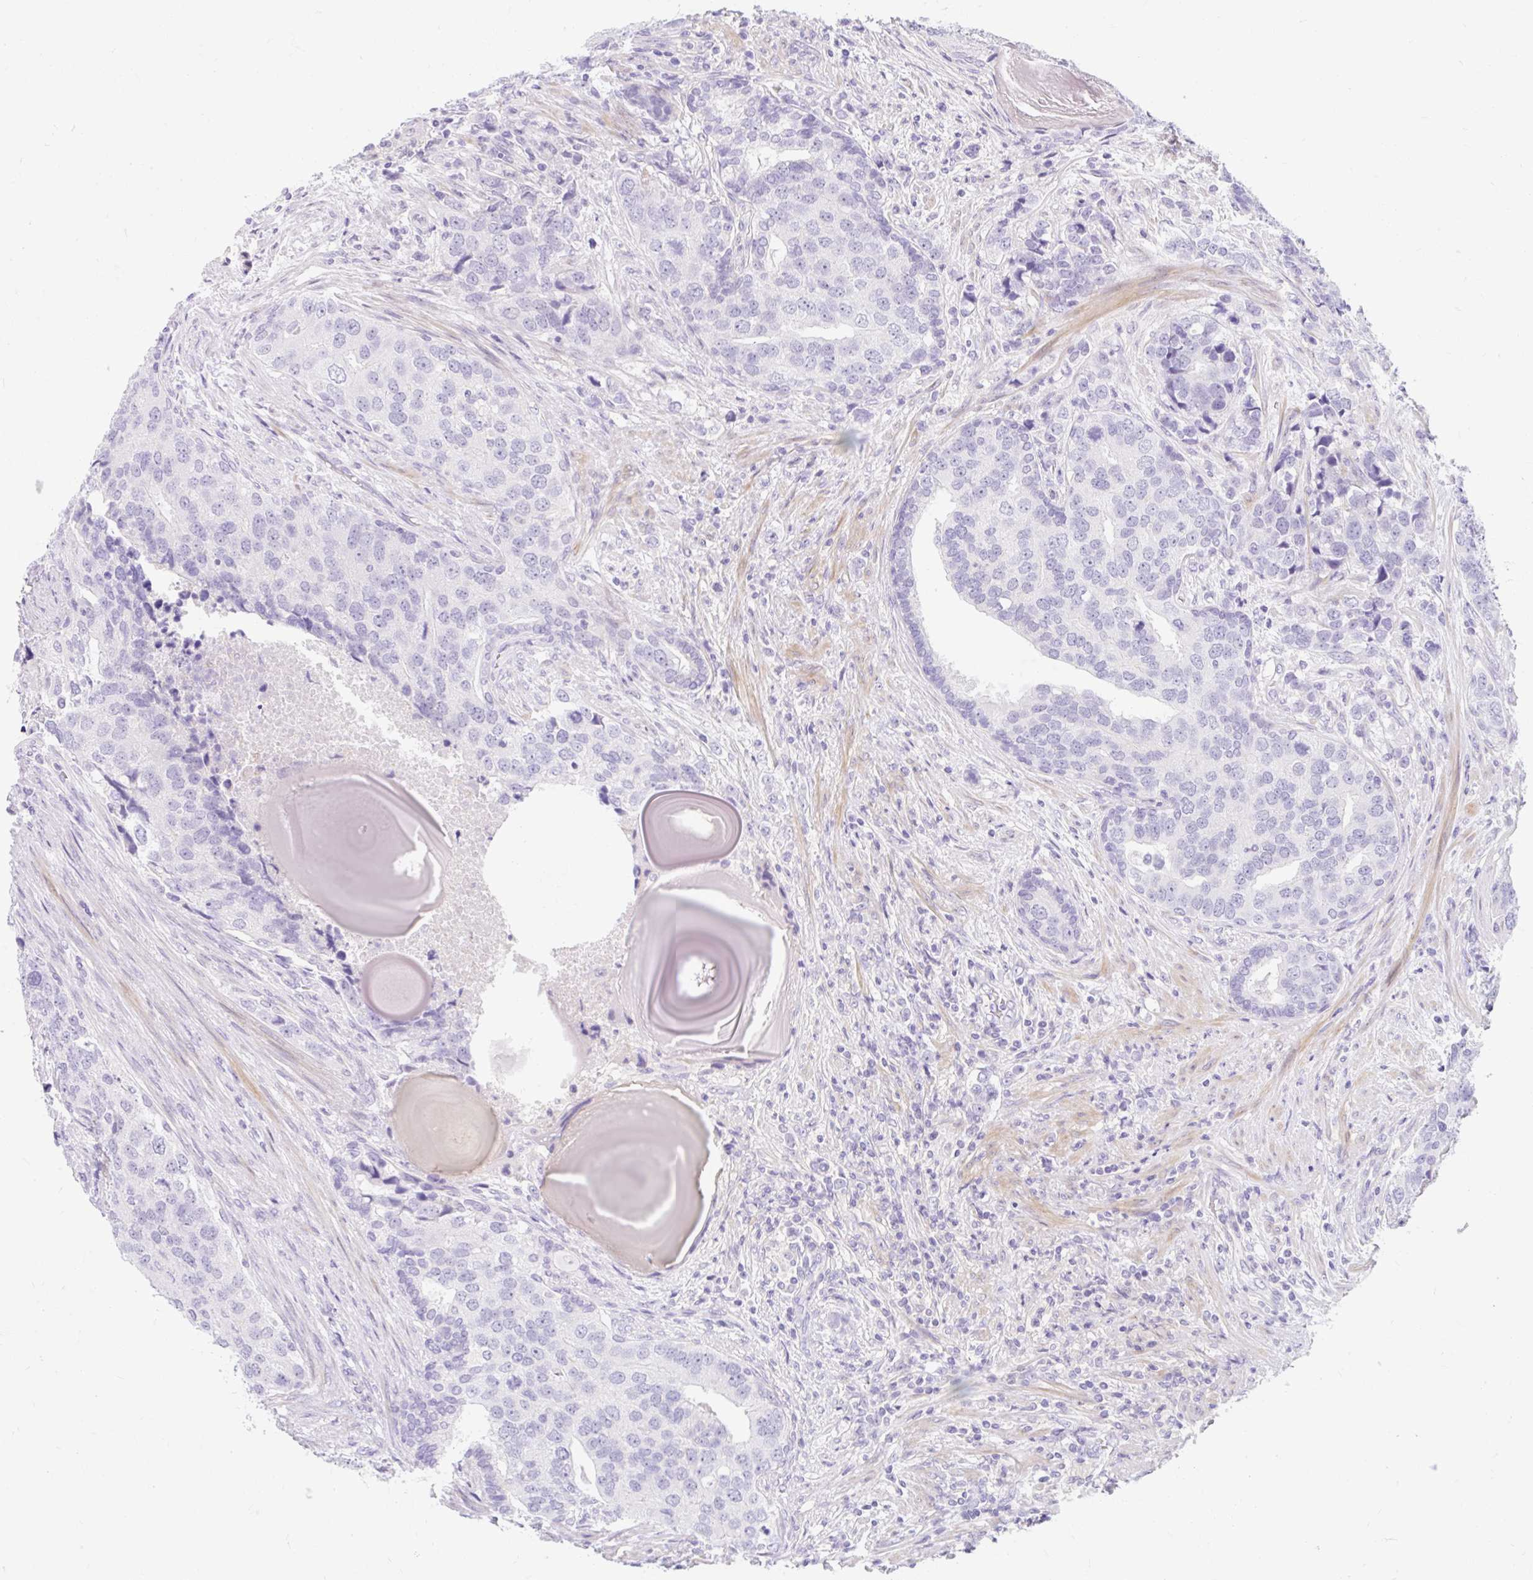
{"staining": {"intensity": "negative", "quantity": "none", "location": "none"}, "tissue": "prostate cancer", "cell_type": "Tumor cells", "image_type": "cancer", "snomed": [{"axis": "morphology", "description": "Adenocarcinoma, High grade"}, {"axis": "topography", "description": "Prostate"}], "caption": "Adenocarcinoma (high-grade) (prostate) stained for a protein using IHC exhibits no positivity tumor cells.", "gene": "SLC28A1", "patient": {"sex": "male", "age": 68}}